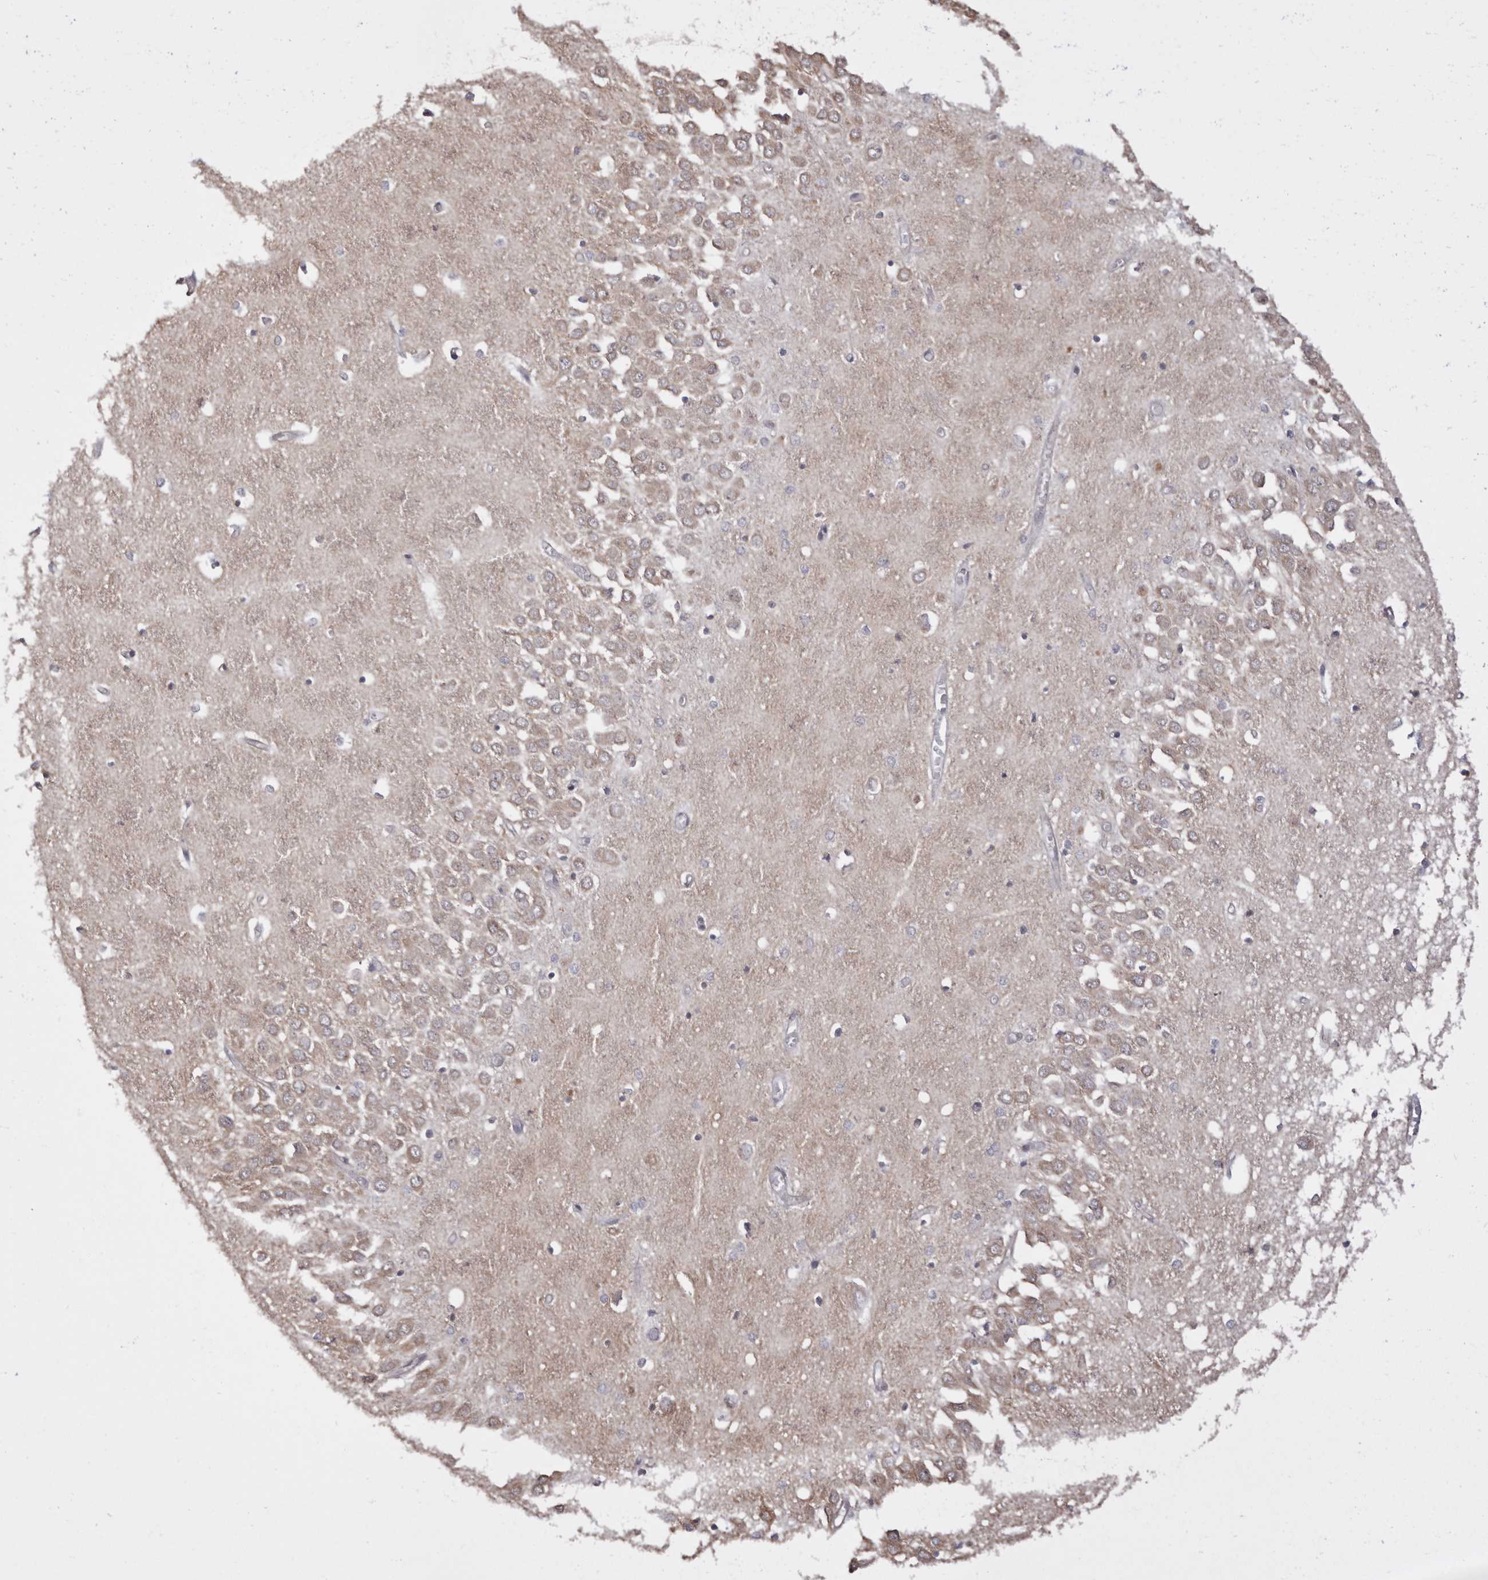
{"staining": {"intensity": "weak", "quantity": "<25%", "location": "cytoplasmic/membranous"}, "tissue": "hippocampus", "cell_type": "Glial cells", "image_type": "normal", "snomed": [{"axis": "morphology", "description": "Normal tissue, NOS"}, {"axis": "topography", "description": "Hippocampus"}], "caption": "High magnification brightfield microscopy of normal hippocampus stained with DAB (3,3'-diaminobenzidine) (brown) and counterstained with hematoxylin (blue): glial cells show no significant staining. (DAB immunohistochemistry with hematoxylin counter stain).", "gene": "TNNI1", "patient": {"sex": "male", "age": 70}}